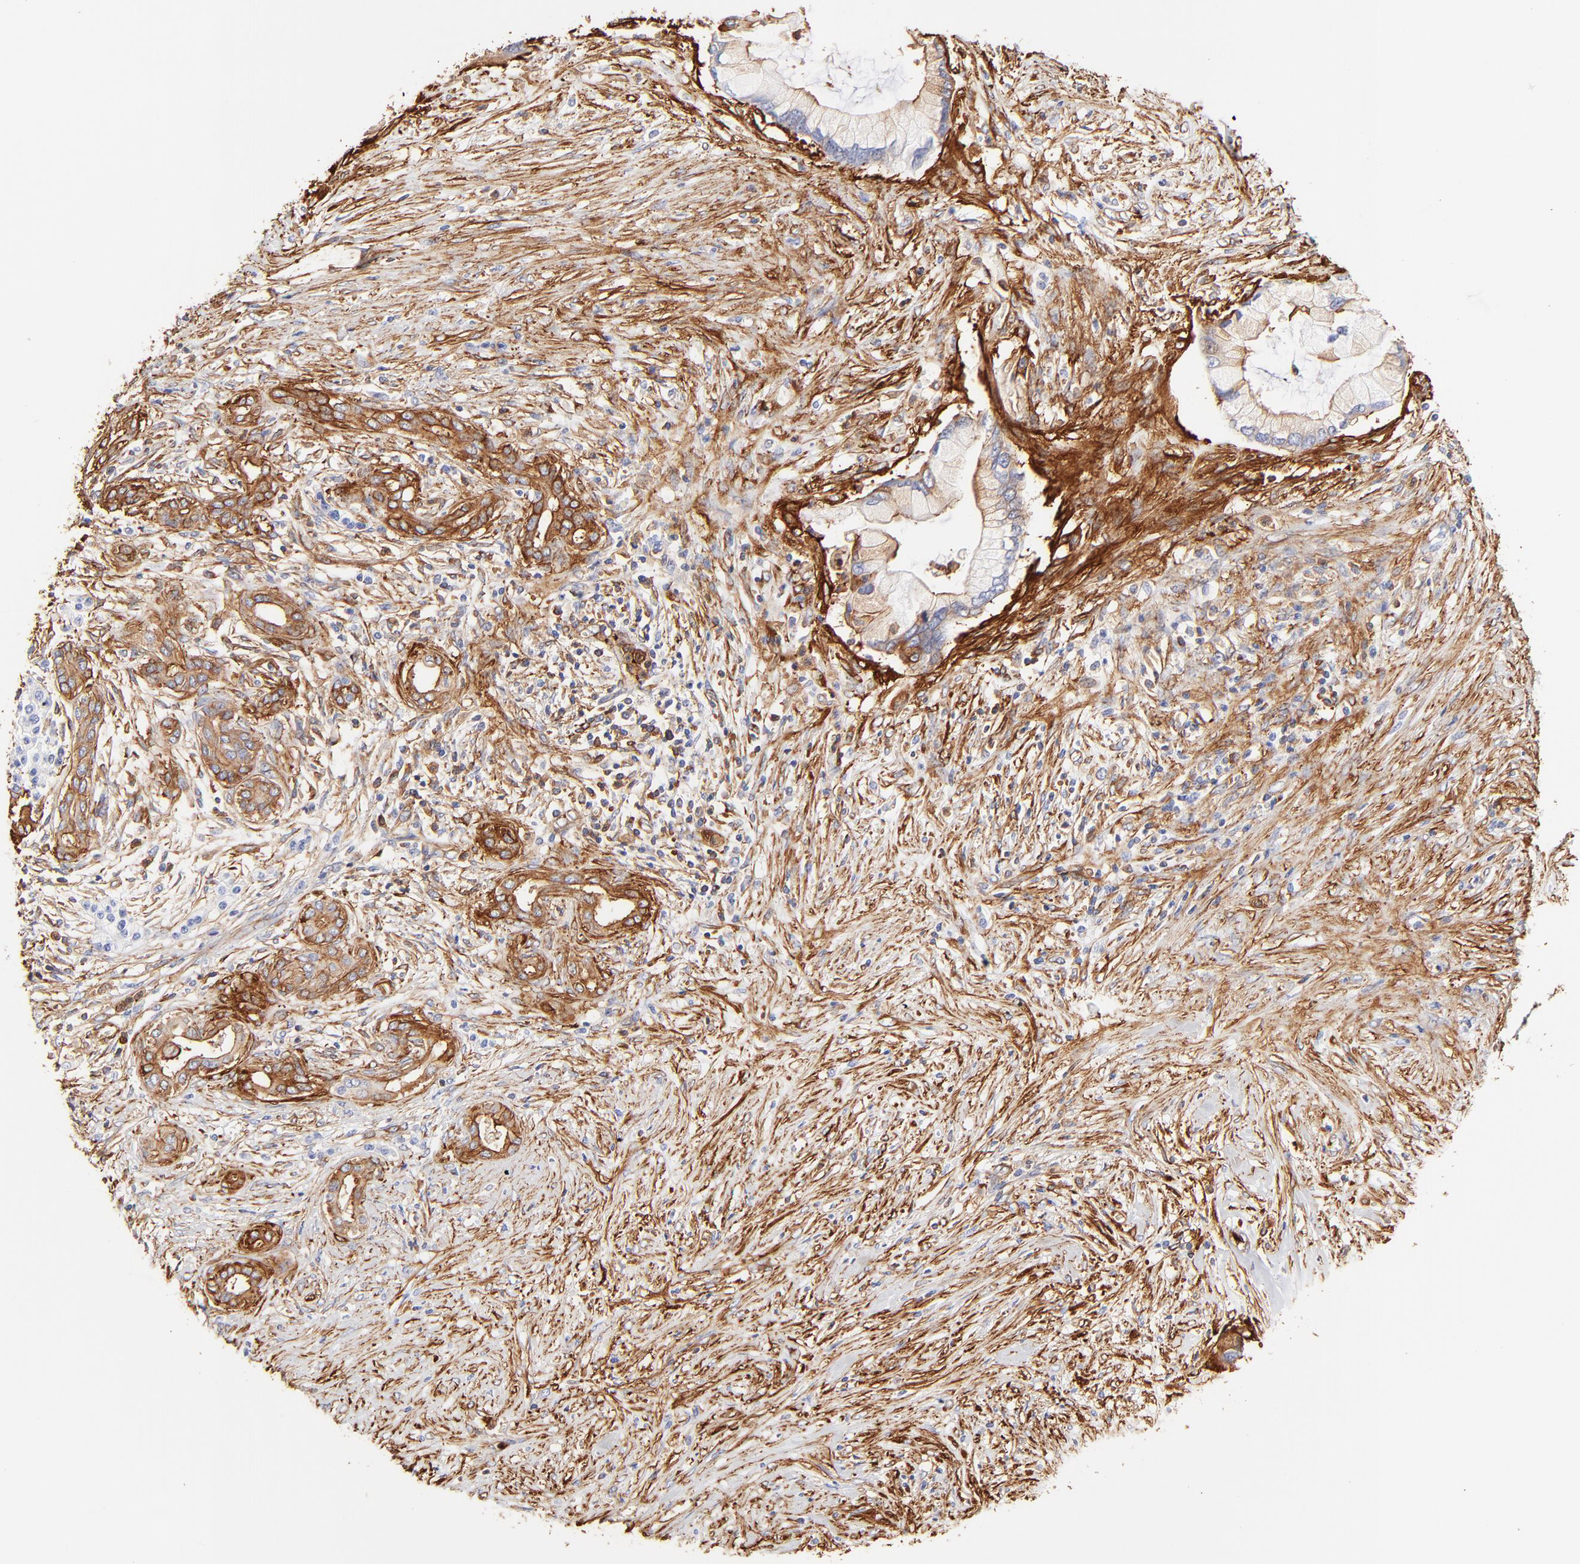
{"staining": {"intensity": "strong", "quantity": ">75%", "location": "cytoplasmic/membranous"}, "tissue": "pancreatic cancer", "cell_type": "Tumor cells", "image_type": "cancer", "snomed": [{"axis": "morphology", "description": "Adenocarcinoma, NOS"}, {"axis": "topography", "description": "Pancreas"}], "caption": "High-power microscopy captured an immunohistochemistry histopathology image of adenocarcinoma (pancreatic), revealing strong cytoplasmic/membranous positivity in about >75% of tumor cells.", "gene": "FLNA", "patient": {"sex": "female", "age": 59}}